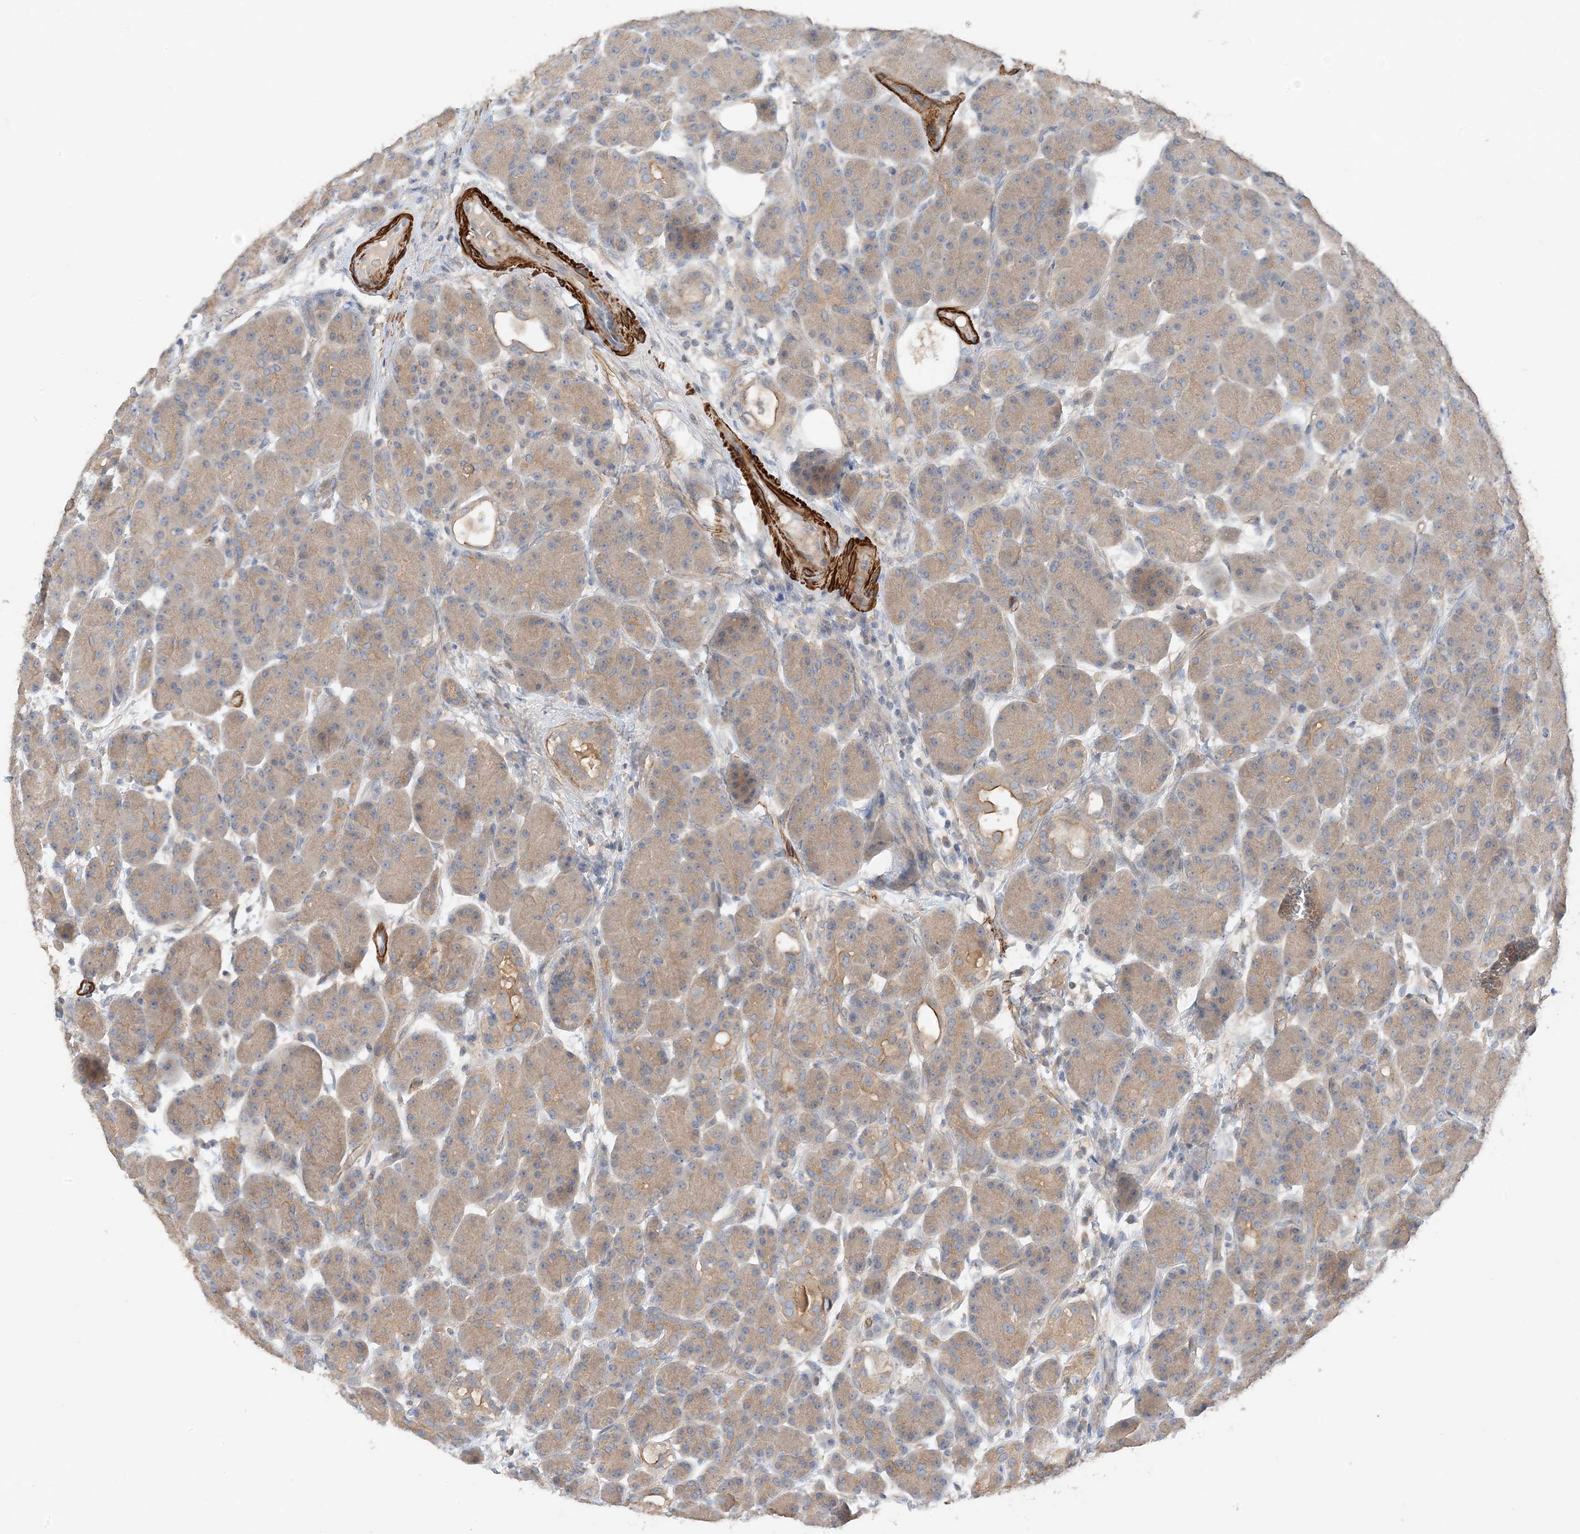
{"staining": {"intensity": "moderate", "quantity": ">75%", "location": "cytoplasmic/membranous"}, "tissue": "pancreas", "cell_type": "Exocrine glandular cells", "image_type": "normal", "snomed": [{"axis": "morphology", "description": "Normal tissue, NOS"}, {"axis": "topography", "description": "Pancreas"}], "caption": "Brown immunohistochemical staining in normal pancreas shows moderate cytoplasmic/membranous staining in about >75% of exocrine glandular cells. (Stains: DAB (3,3'-diaminobenzidine) in brown, nuclei in blue, Microscopy: brightfield microscopy at high magnification).", "gene": "KIFBP", "patient": {"sex": "male", "age": 63}}